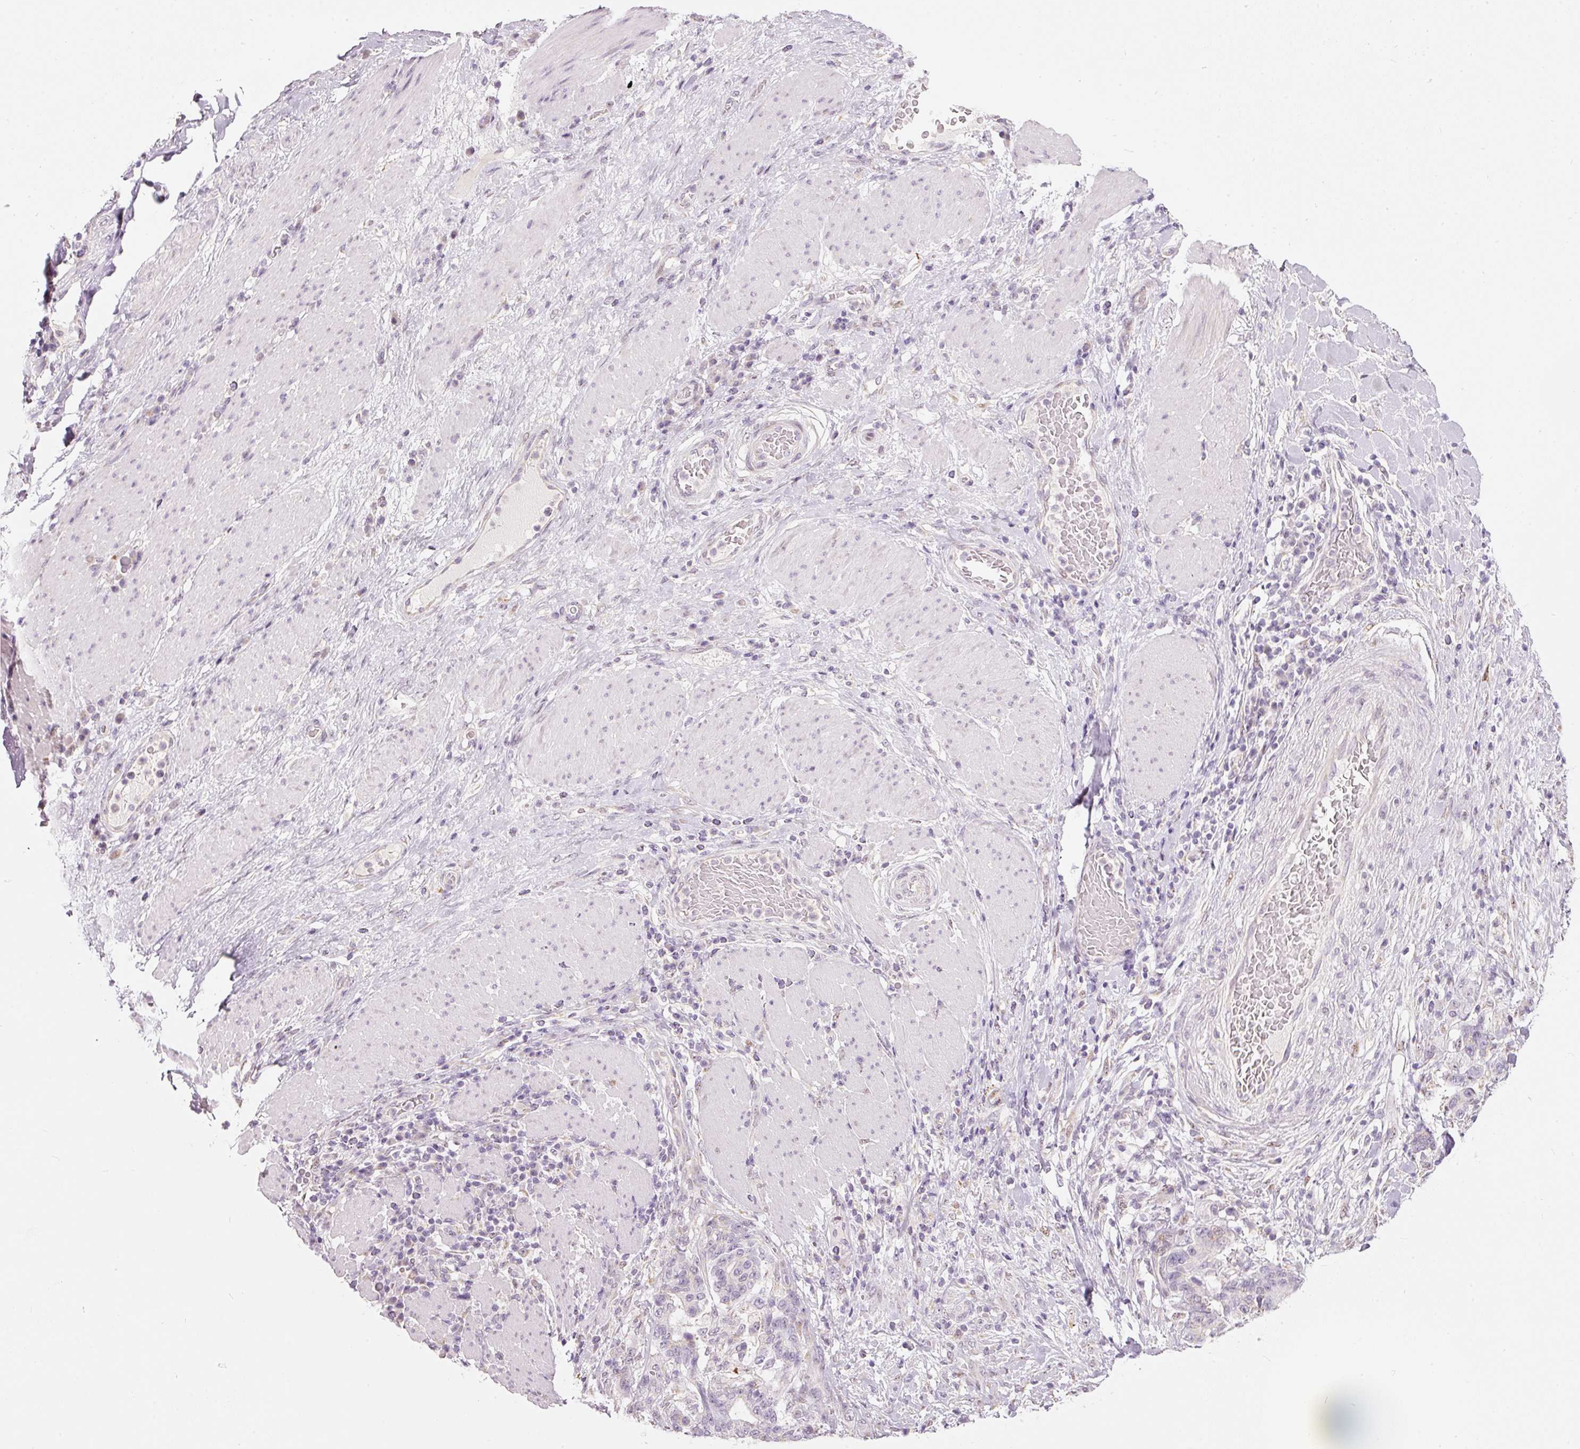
{"staining": {"intensity": "negative", "quantity": "none", "location": "none"}, "tissue": "stomach cancer", "cell_type": "Tumor cells", "image_type": "cancer", "snomed": [{"axis": "morphology", "description": "Normal tissue, NOS"}, {"axis": "morphology", "description": "Adenocarcinoma, NOS"}, {"axis": "topography", "description": "Stomach"}], "caption": "Protein analysis of adenocarcinoma (stomach) reveals no significant positivity in tumor cells.", "gene": "RNF39", "patient": {"sex": "female", "age": 64}}